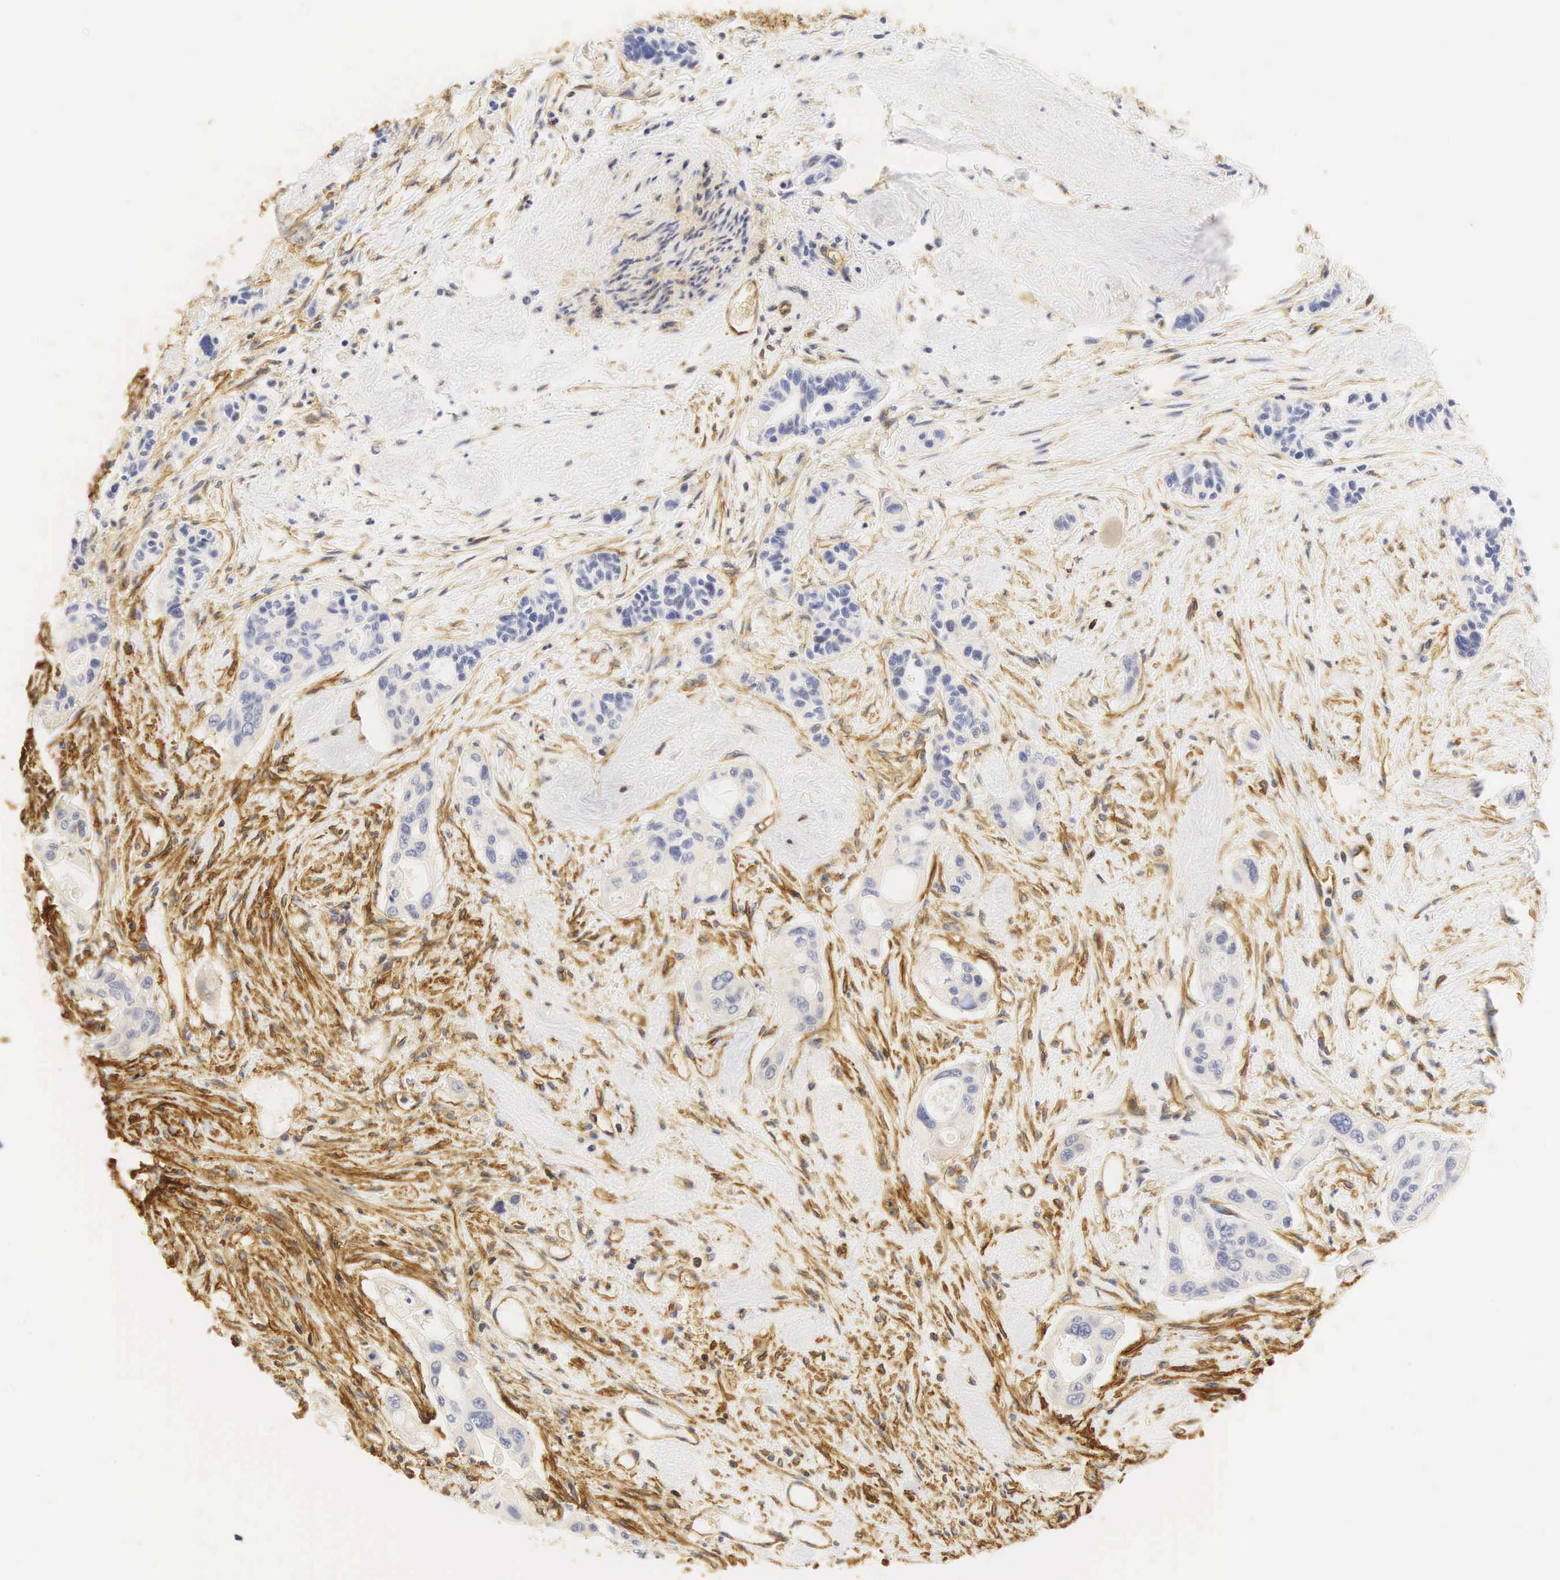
{"staining": {"intensity": "negative", "quantity": "none", "location": "none"}, "tissue": "pancreatic cancer", "cell_type": "Tumor cells", "image_type": "cancer", "snomed": [{"axis": "morphology", "description": "Adenocarcinoma, NOS"}, {"axis": "topography", "description": "Pancreas"}], "caption": "Adenocarcinoma (pancreatic) was stained to show a protein in brown. There is no significant staining in tumor cells.", "gene": "CD99", "patient": {"sex": "male", "age": 77}}